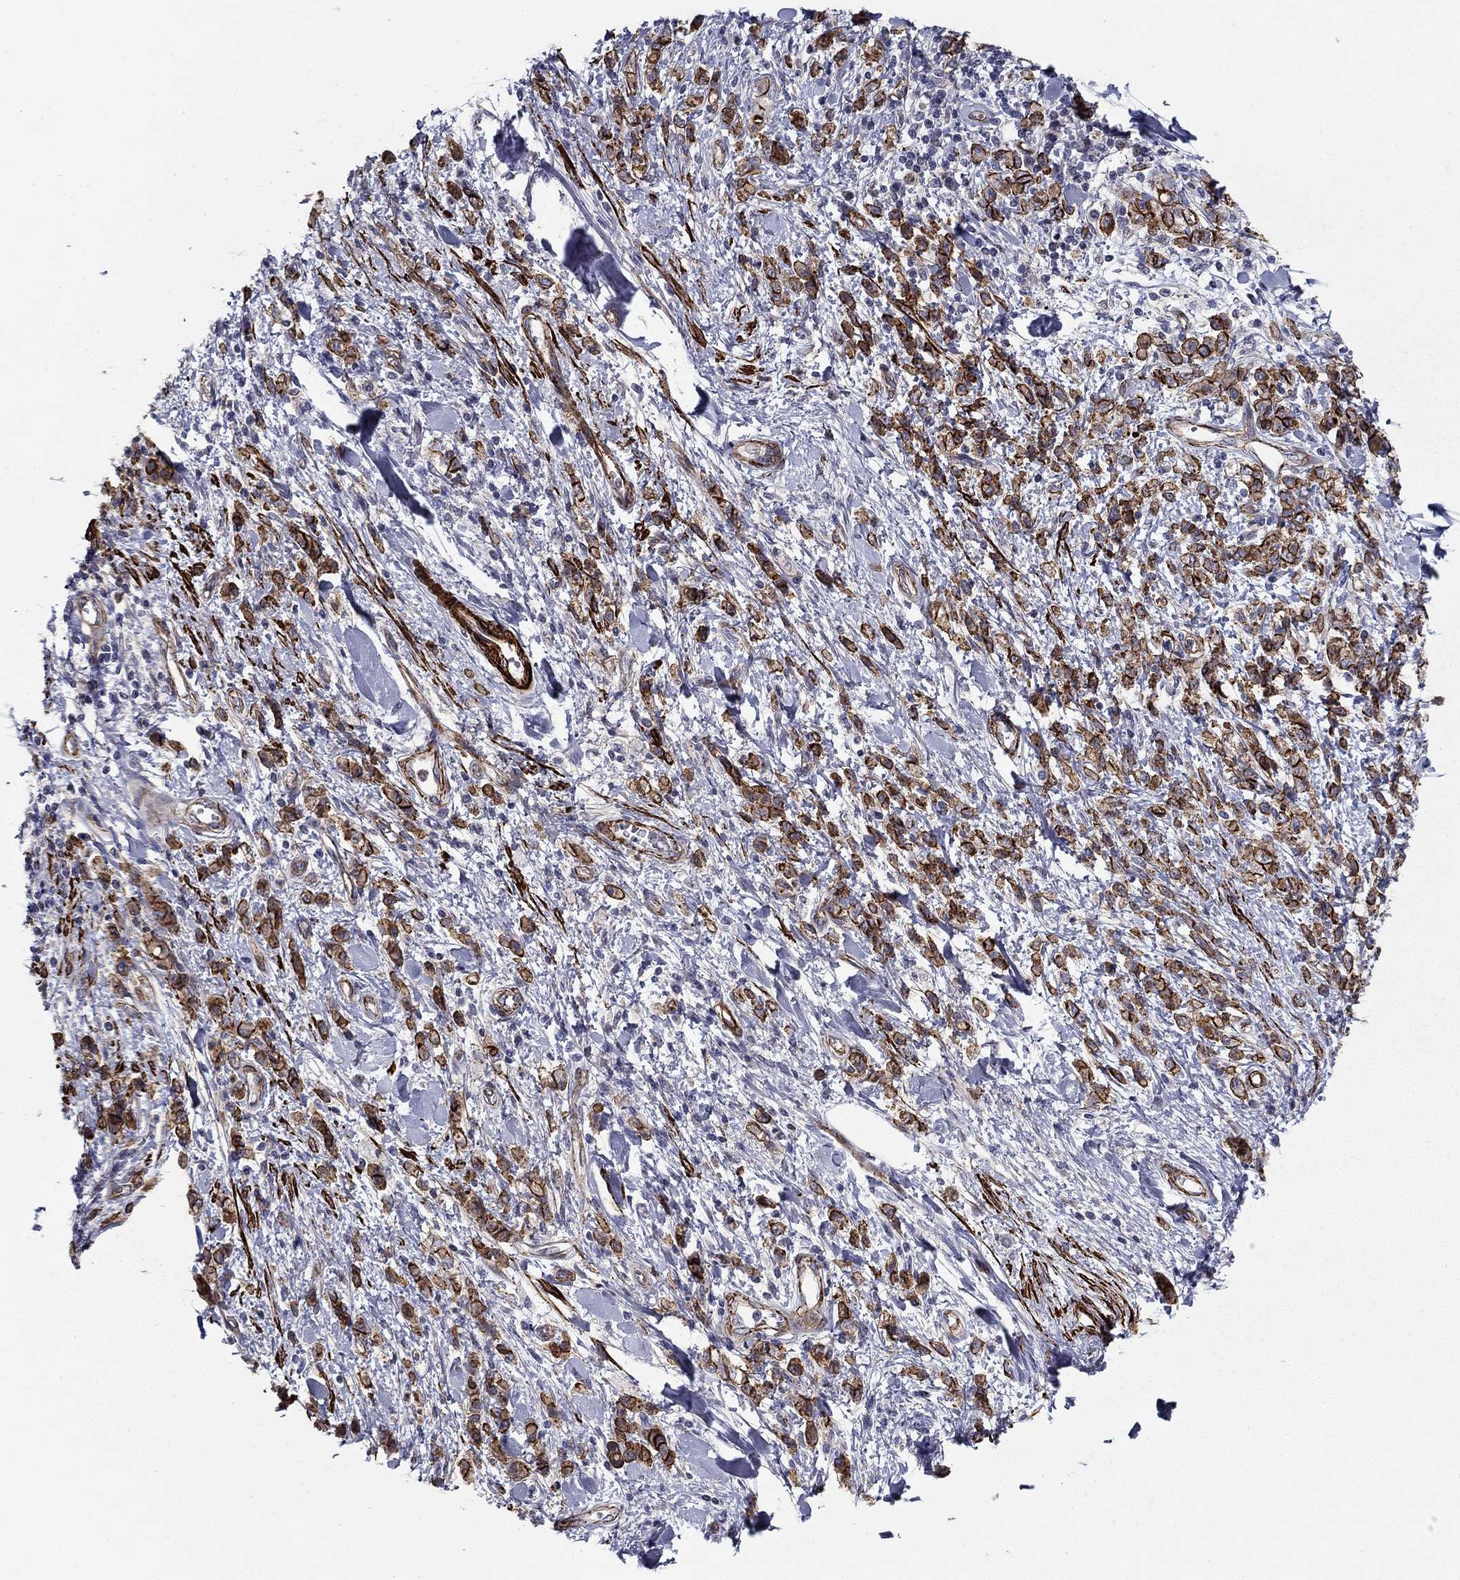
{"staining": {"intensity": "strong", "quantity": ">75%", "location": "cytoplasmic/membranous"}, "tissue": "stomach cancer", "cell_type": "Tumor cells", "image_type": "cancer", "snomed": [{"axis": "morphology", "description": "Adenocarcinoma, NOS"}, {"axis": "topography", "description": "Stomach"}], "caption": "An image showing strong cytoplasmic/membranous staining in approximately >75% of tumor cells in adenocarcinoma (stomach), as visualized by brown immunohistochemical staining.", "gene": "KRBA1", "patient": {"sex": "male", "age": 77}}